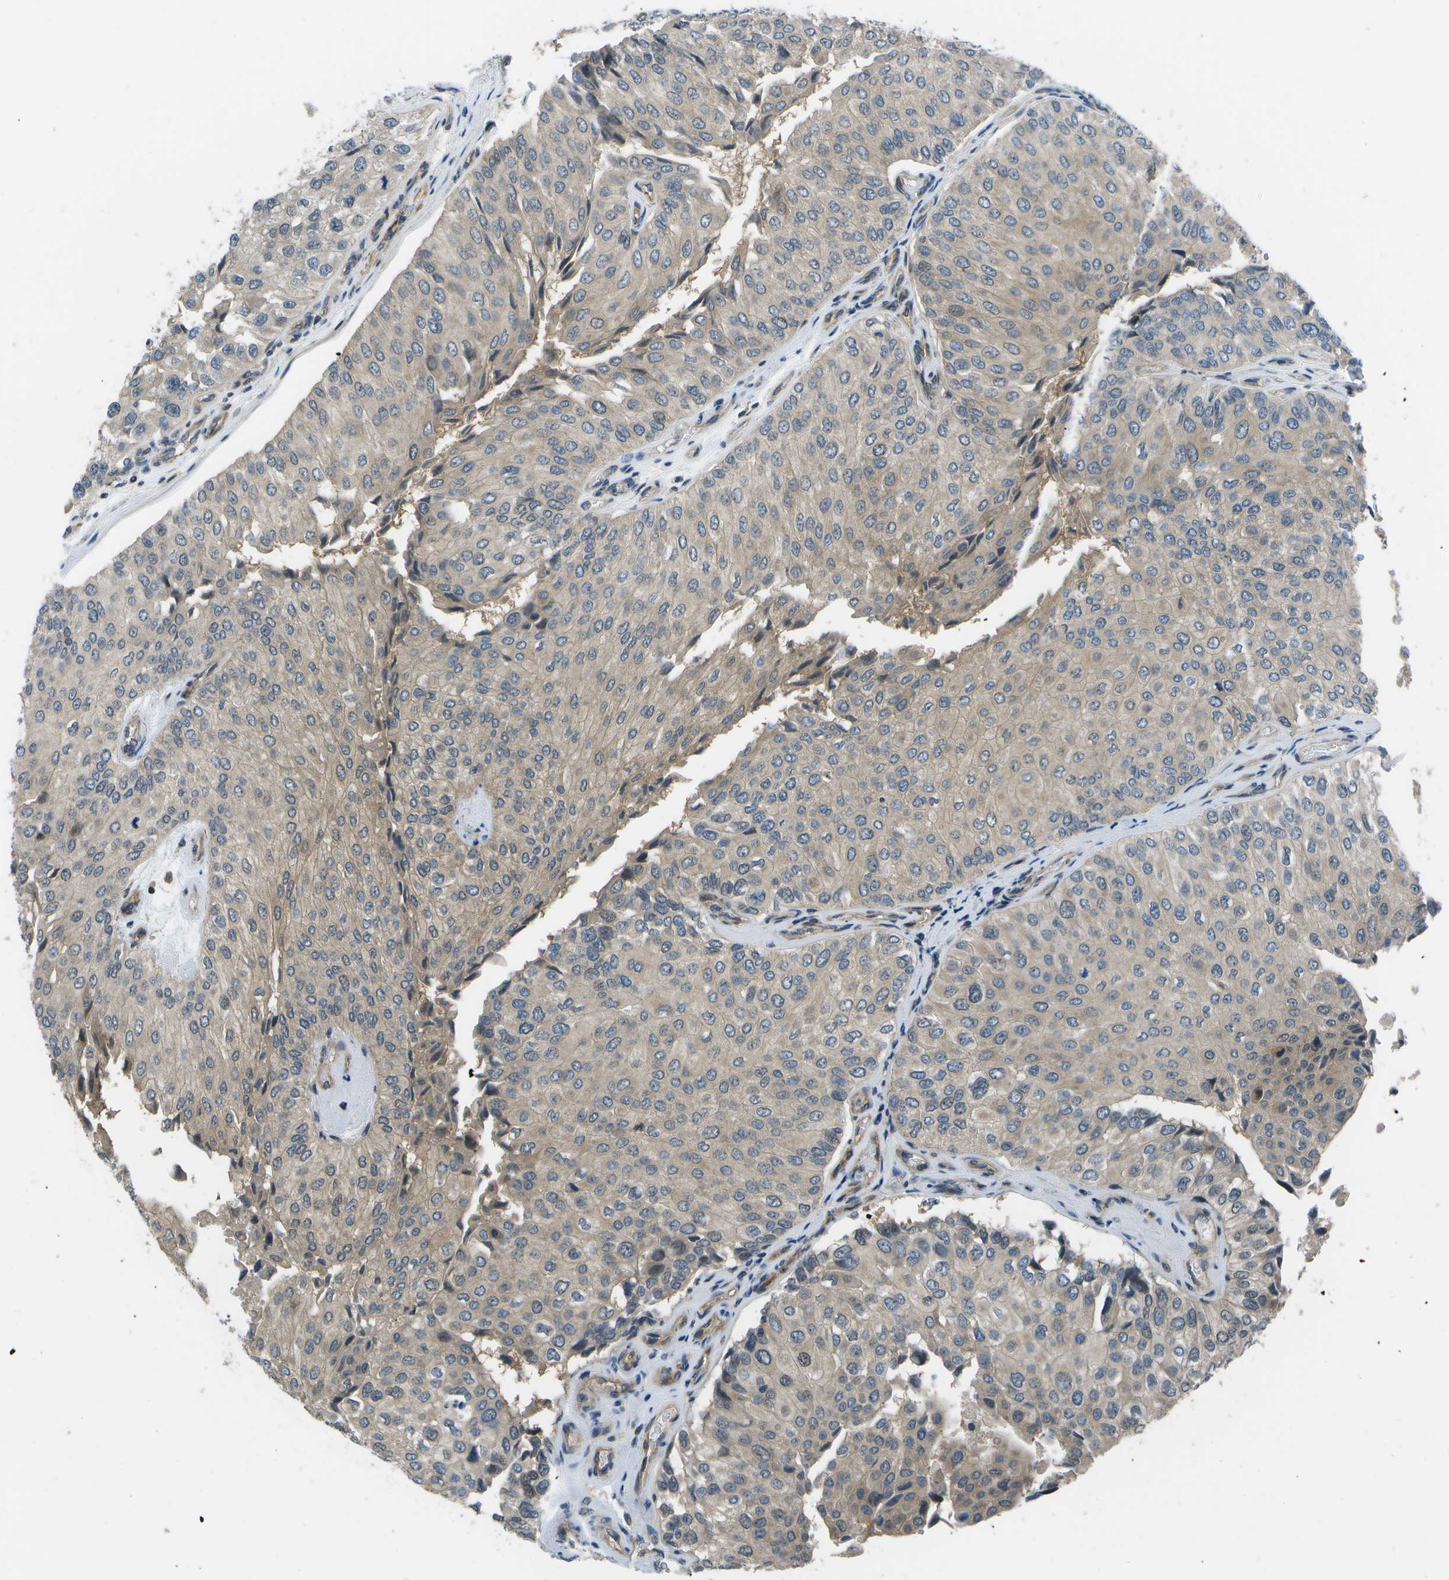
{"staining": {"intensity": "weak", "quantity": ">75%", "location": "cytoplasmic/membranous"}, "tissue": "urothelial cancer", "cell_type": "Tumor cells", "image_type": "cancer", "snomed": [{"axis": "morphology", "description": "Urothelial carcinoma, High grade"}, {"axis": "topography", "description": "Kidney"}, {"axis": "topography", "description": "Urinary bladder"}], "caption": "High-power microscopy captured an immunohistochemistry histopathology image of urothelial cancer, revealing weak cytoplasmic/membranous staining in approximately >75% of tumor cells. Ihc stains the protein in brown and the nuclei are stained blue.", "gene": "ENPP5", "patient": {"sex": "male", "age": 77}}